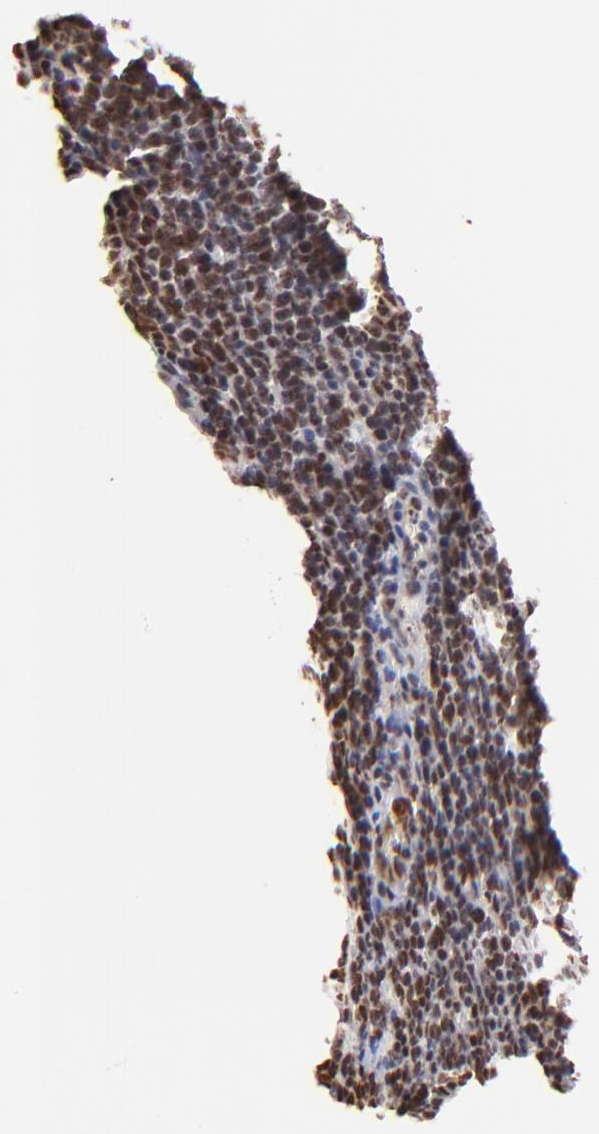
{"staining": {"intensity": "moderate", "quantity": ">75%", "location": "nuclear"}, "tissue": "lymphoma", "cell_type": "Tumor cells", "image_type": "cancer", "snomed": [{"axis": "morphology", "description": "Malignant lymphoma, non-Hodgkin's type, Low grade"}, {"axis": "topography", "description": "Lymph node"}], "caption": "There is medium levels of moderate nuclear staining in tumor cells of malignant lymphoma, non-Hodgkin's type (low-grade), as demonstrated by immunohistochemical staining (brown color).", "gene": "ZNF670", "patient": {"sex": "male", "age": 74}}